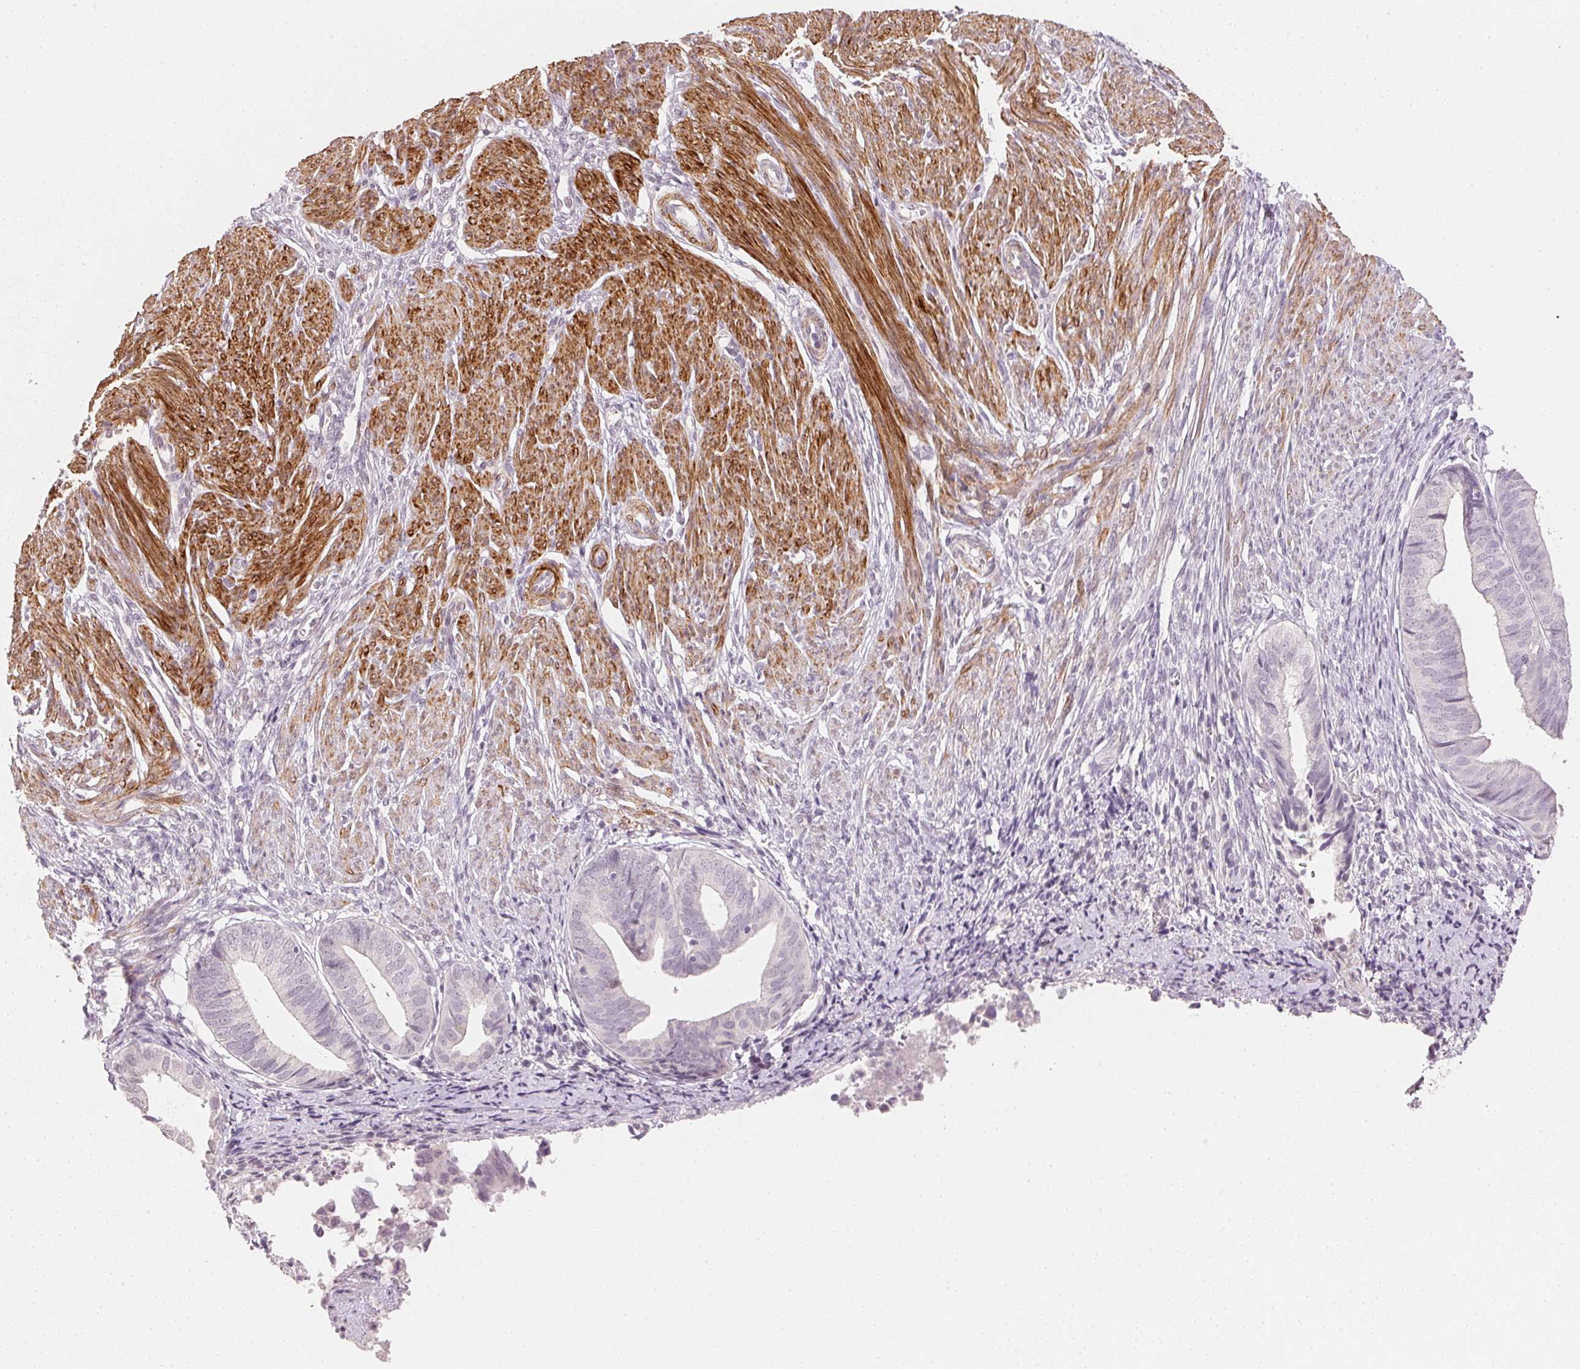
{"staining": {"intensity": "negative", "quantity": "none", "location": "none"}, "tissue": "endometrium", "cell_type": "Cells in endometrial stroma", "image_type": "normal", "snomed": [{"axis": "morphology", "description": "Normal tissue, NOS"}, {"axis": "topography", "description": "Endometrium"}], "caption": "High magnification brightfield microscopy of unremarkable endometrium stained with DAB (3,3'-diaminobenzidine) (brown) and counterstained with hematoxylin (blue): cells in endometrial stroma show no significant staining. (DAB immunohistochemistry, high magnification).", "gene": "SMTN", "patient": {"sex": "female", "age": 50}}